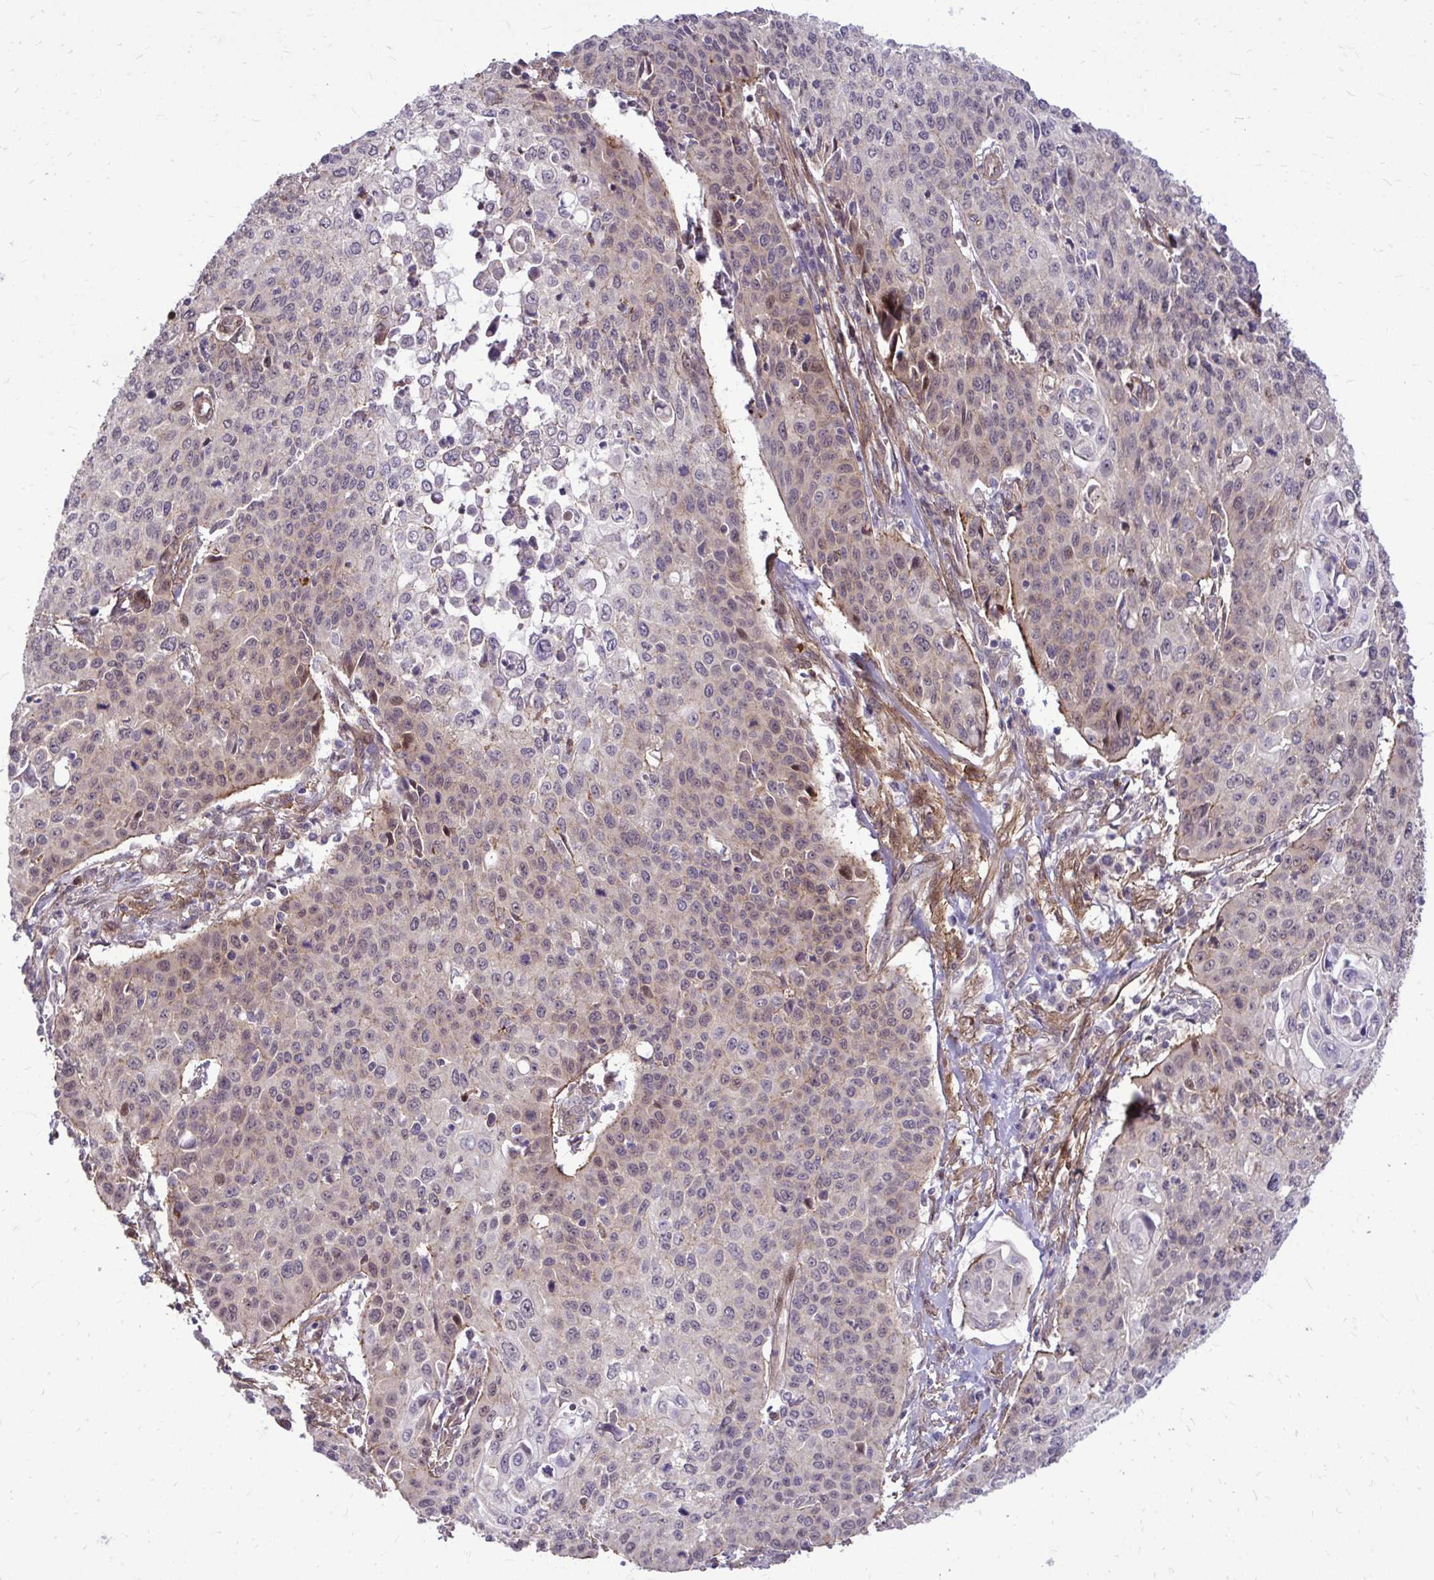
{"staining": {"intensity": "weak", "quantity": "<25%", "location": "cytoplasmic/membranous"}, "tissue": "cervical cancer", "cell_type": "Tumor cells", "image_type": "cancer", "snomed": [{"axis": "morphology", "description": "Squamous cell carcinoma, NOS"}, {"axis": "topography", "description": "Cervix"}], "caption": "Tumor cells show no significant staining in cervical squamous cell carcinoma. (IHC, brightfield microscopy, high magnification).", "gene": "TRIP6", "patient": {"sex": "female", "age": 65}}